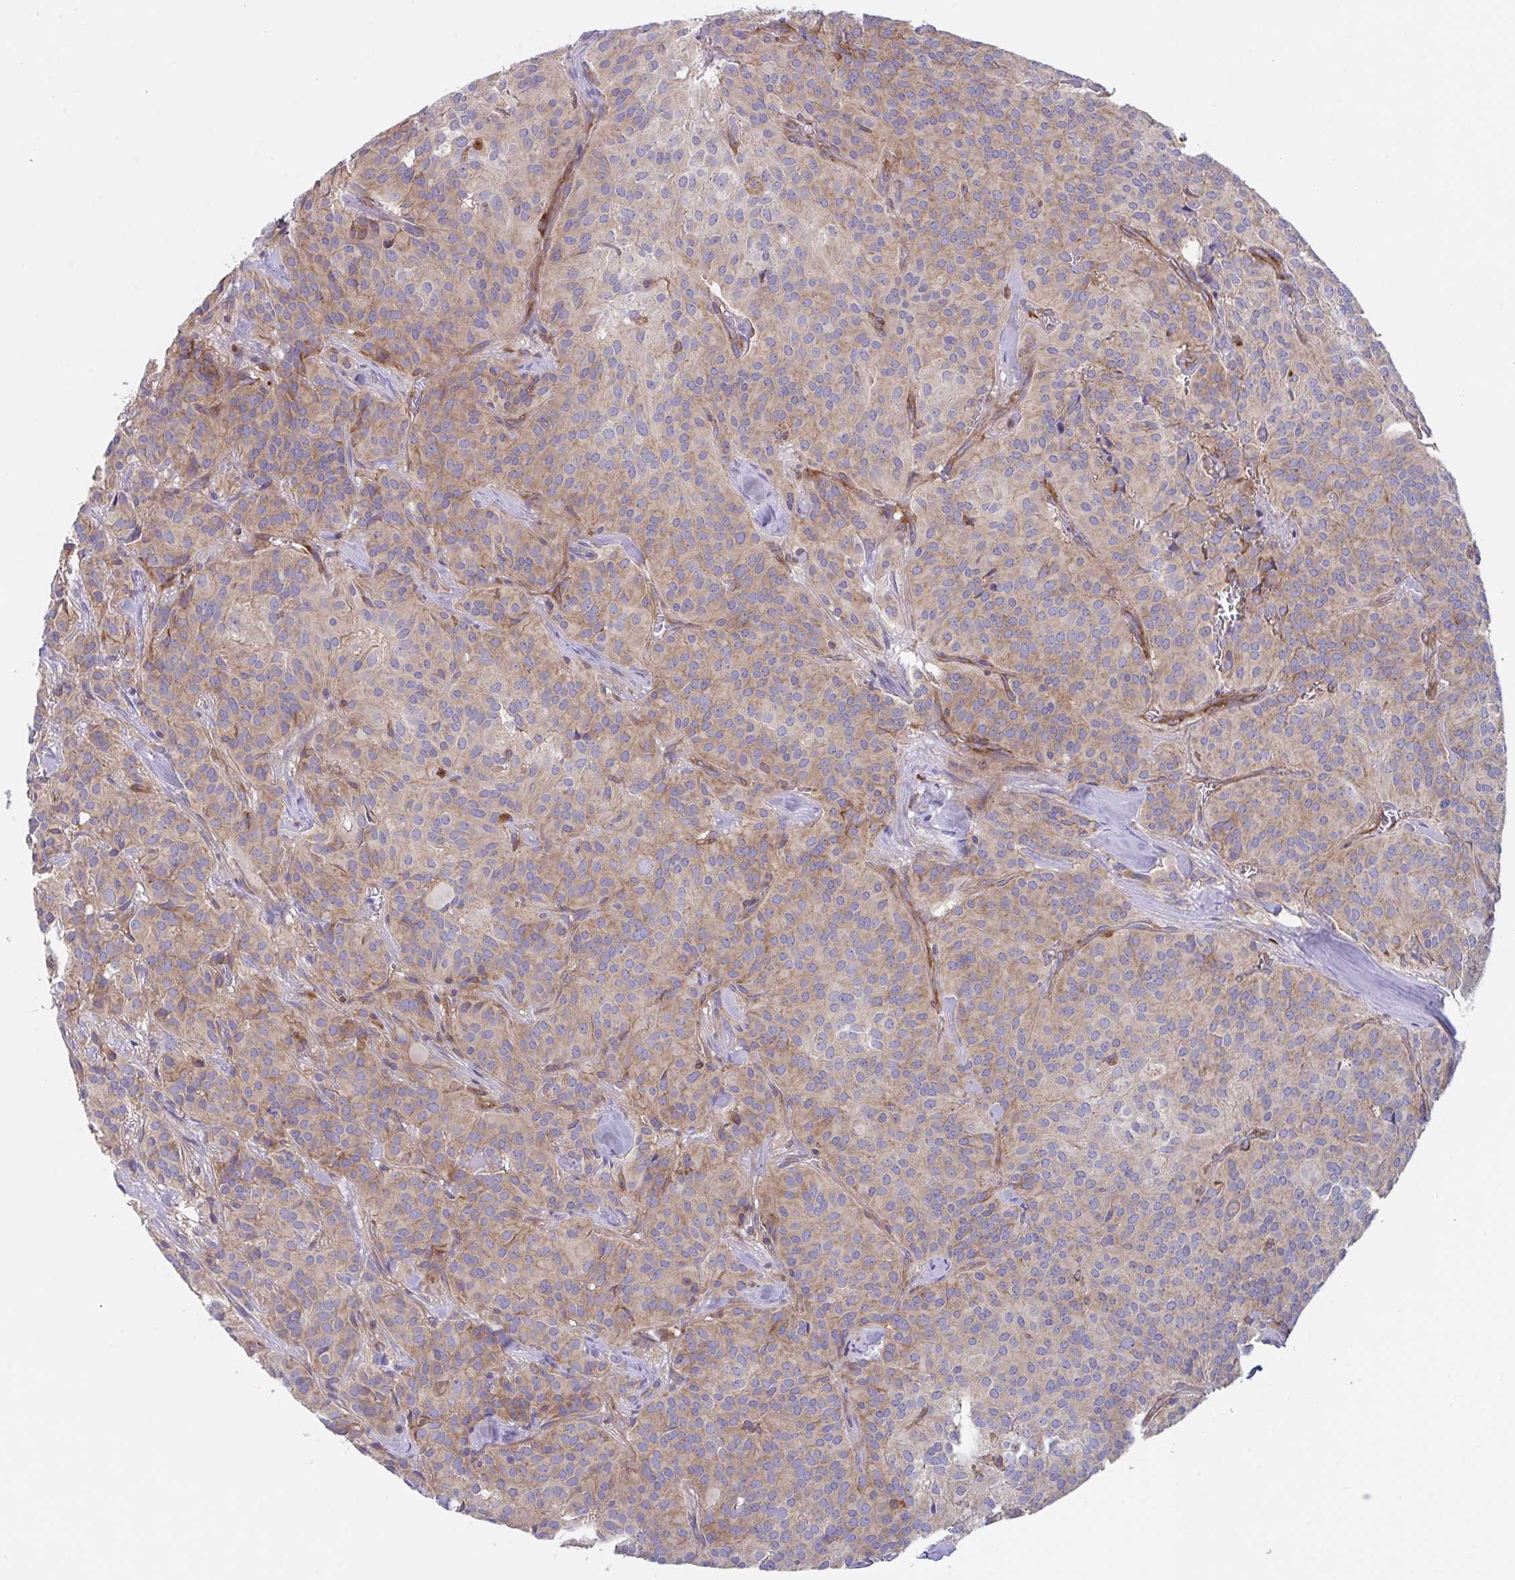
{"staining": {"intensity": "weak", "quantity": "25%-75%", "location": "cytoplasmic/membranous"}, "tissue": "glioma", "cell_type": "Tumor cells", "image_type": "cancer", "snomed": [{"axis": "morphology", "description": "Glioma, malignant, Low grade"}, {"axis": "topography", "description": "Brain"}], "caption": "A low amount of weak cytoplasmic/membranous expression is appreciated in about 25%-75% of tumor cells in glioma tissue. Immunohistochemistry stains the protein in brown and the nuclei are stained blue.", "gene": "YARS2", "patient": {"sex": "male", "age": 42}}